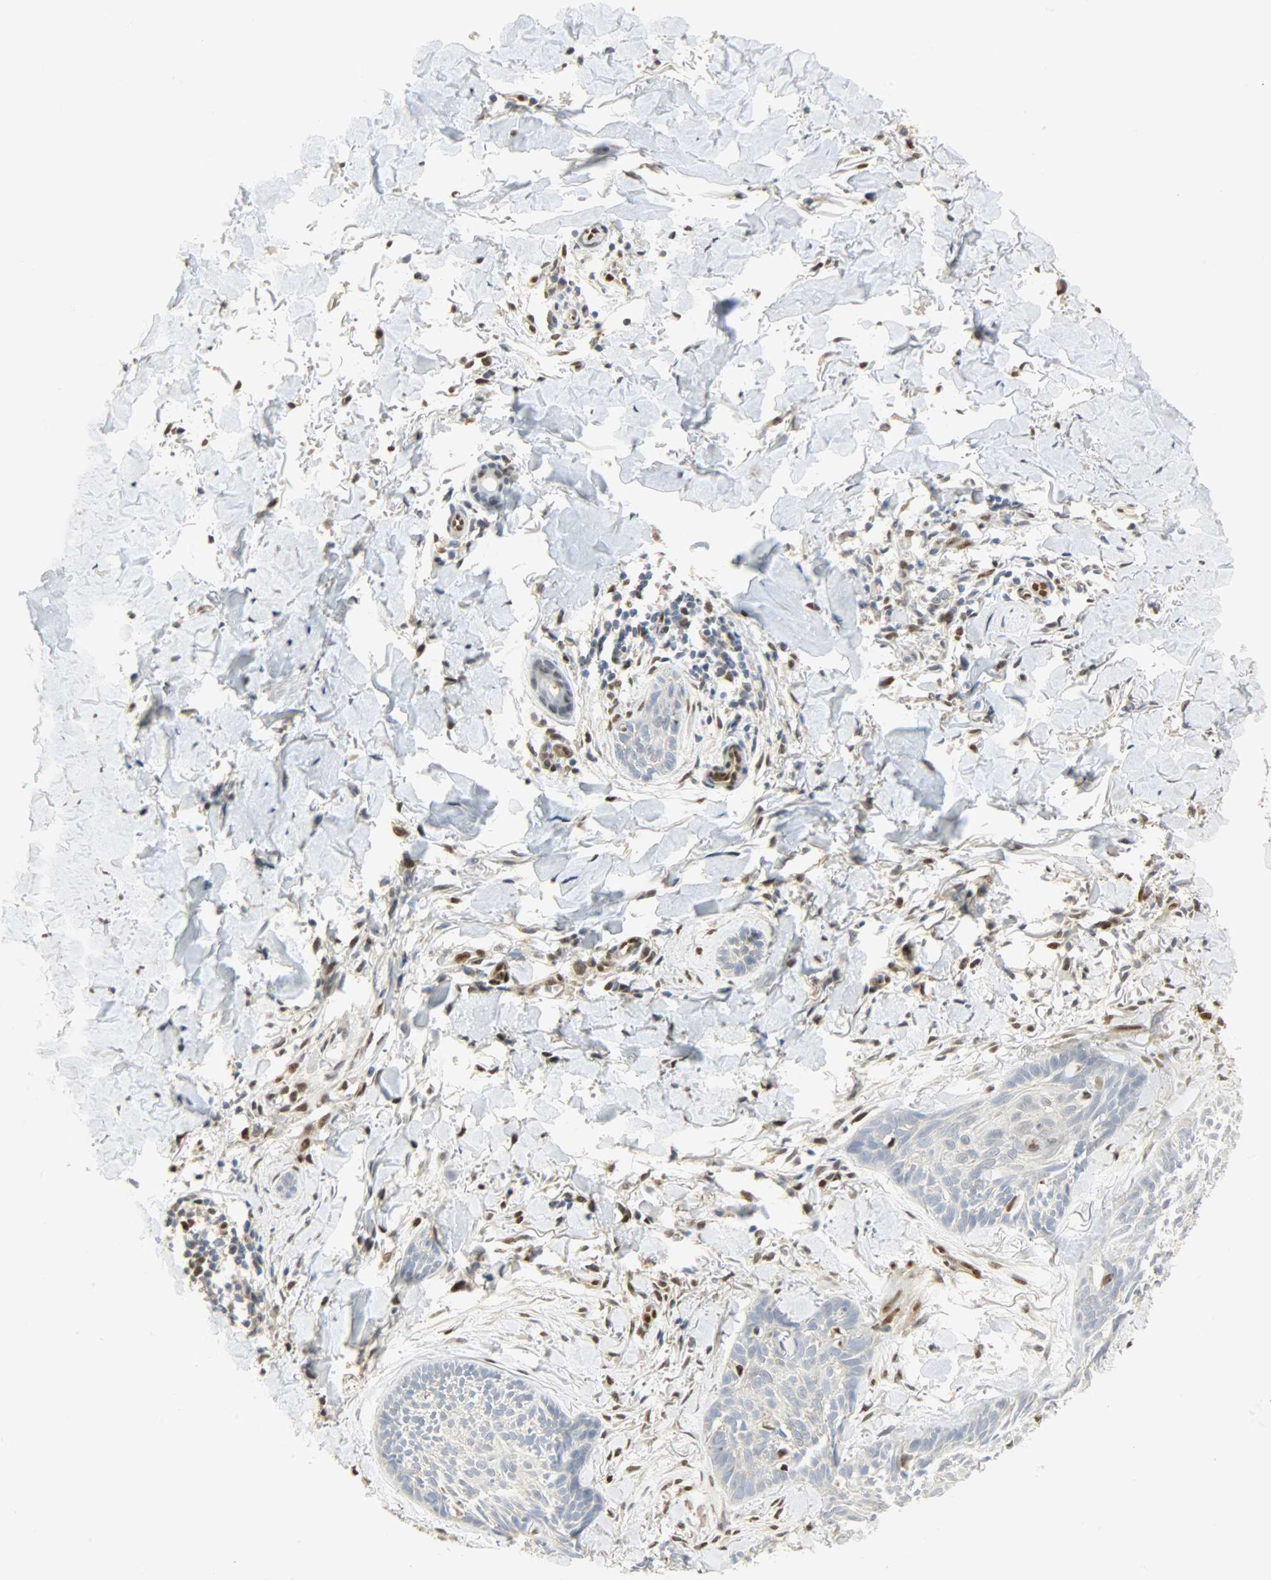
{"staining": {"intensity": "moderate", "quantity": "<25%", "location": "nuclear"}, "tissue": "skin cancer", "cell_type": "Tumor cells", "image_type": "cancer", "snomed": [{"axis": "morphology", "description": "Normal tissue, NOS"}, {"axis": "morphology", "description": "Basal cell carcinoma"}, {"axis": "topography", "description": "Skin"}], "caption": "This histopathology image demonstrates IHC staining of human skin cancer, with low moderate nuclear staining in about <25% of tumor cells.", "gene": "NPEPL1", "patient": {"sex": "male", "age": 71}}